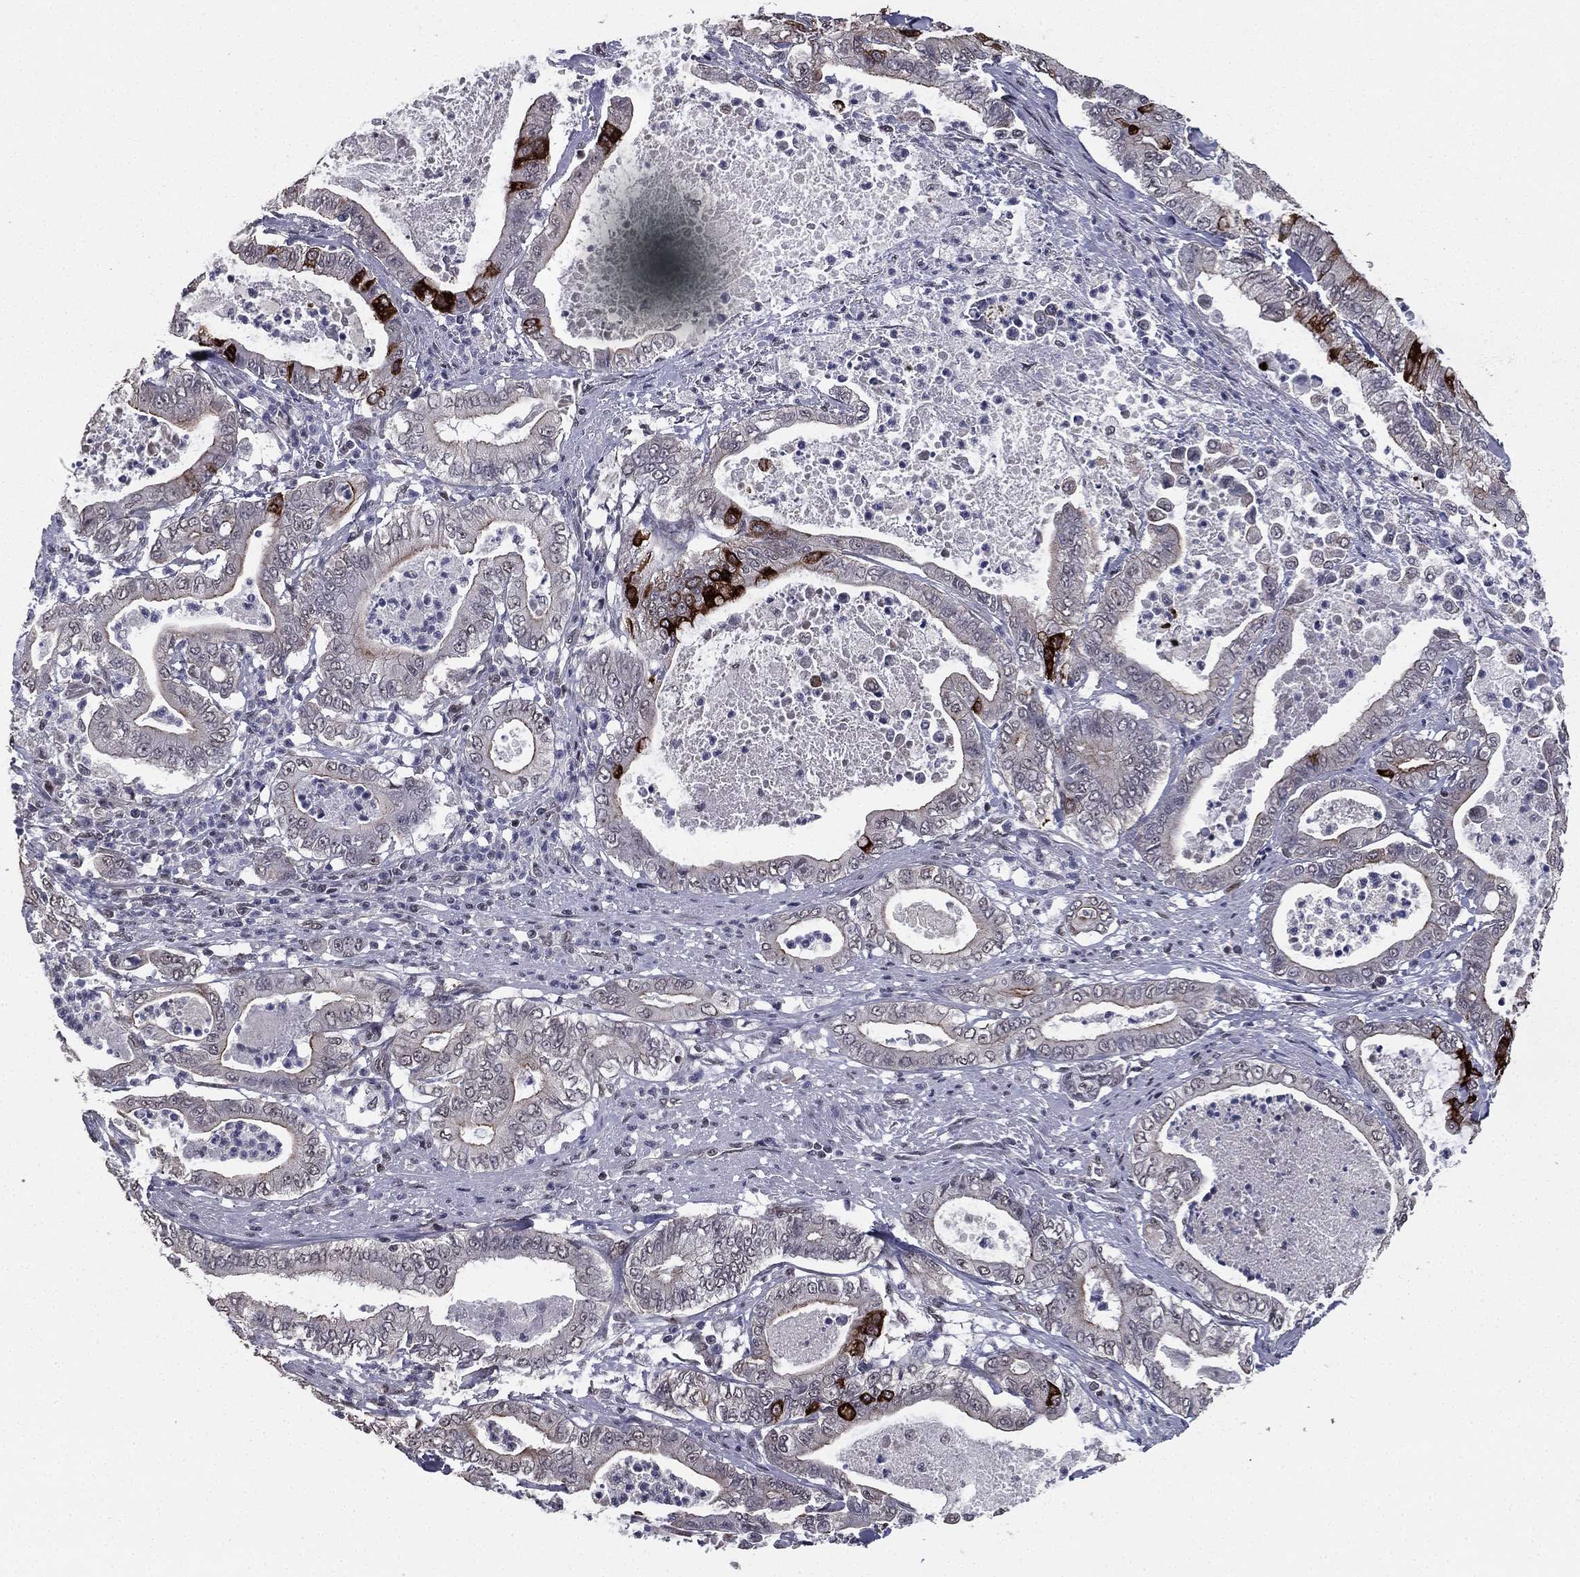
{"staining": {"intensity": "strong", "quantity": "<25%", "location": "cytoplasmic/membranous"}, "tissue": "pancreatic cancer", "cell_type": "Tumor cells", "image_type": "cancer", "snomed": [{"axis": "morphology", "description": "Adenocarcinoma, NOS"}, {"axis": "topography", "description": "Pancreas"}], "caption": "Immunohistochemical staining of adenocarcinoma (pancreatic) displays medium levels of strong cytoplasmic/membranous protein positivity in approximately <25% of tumor cells.", "gene": "RARB", "patient": {"sex": "male", "age": 71}}